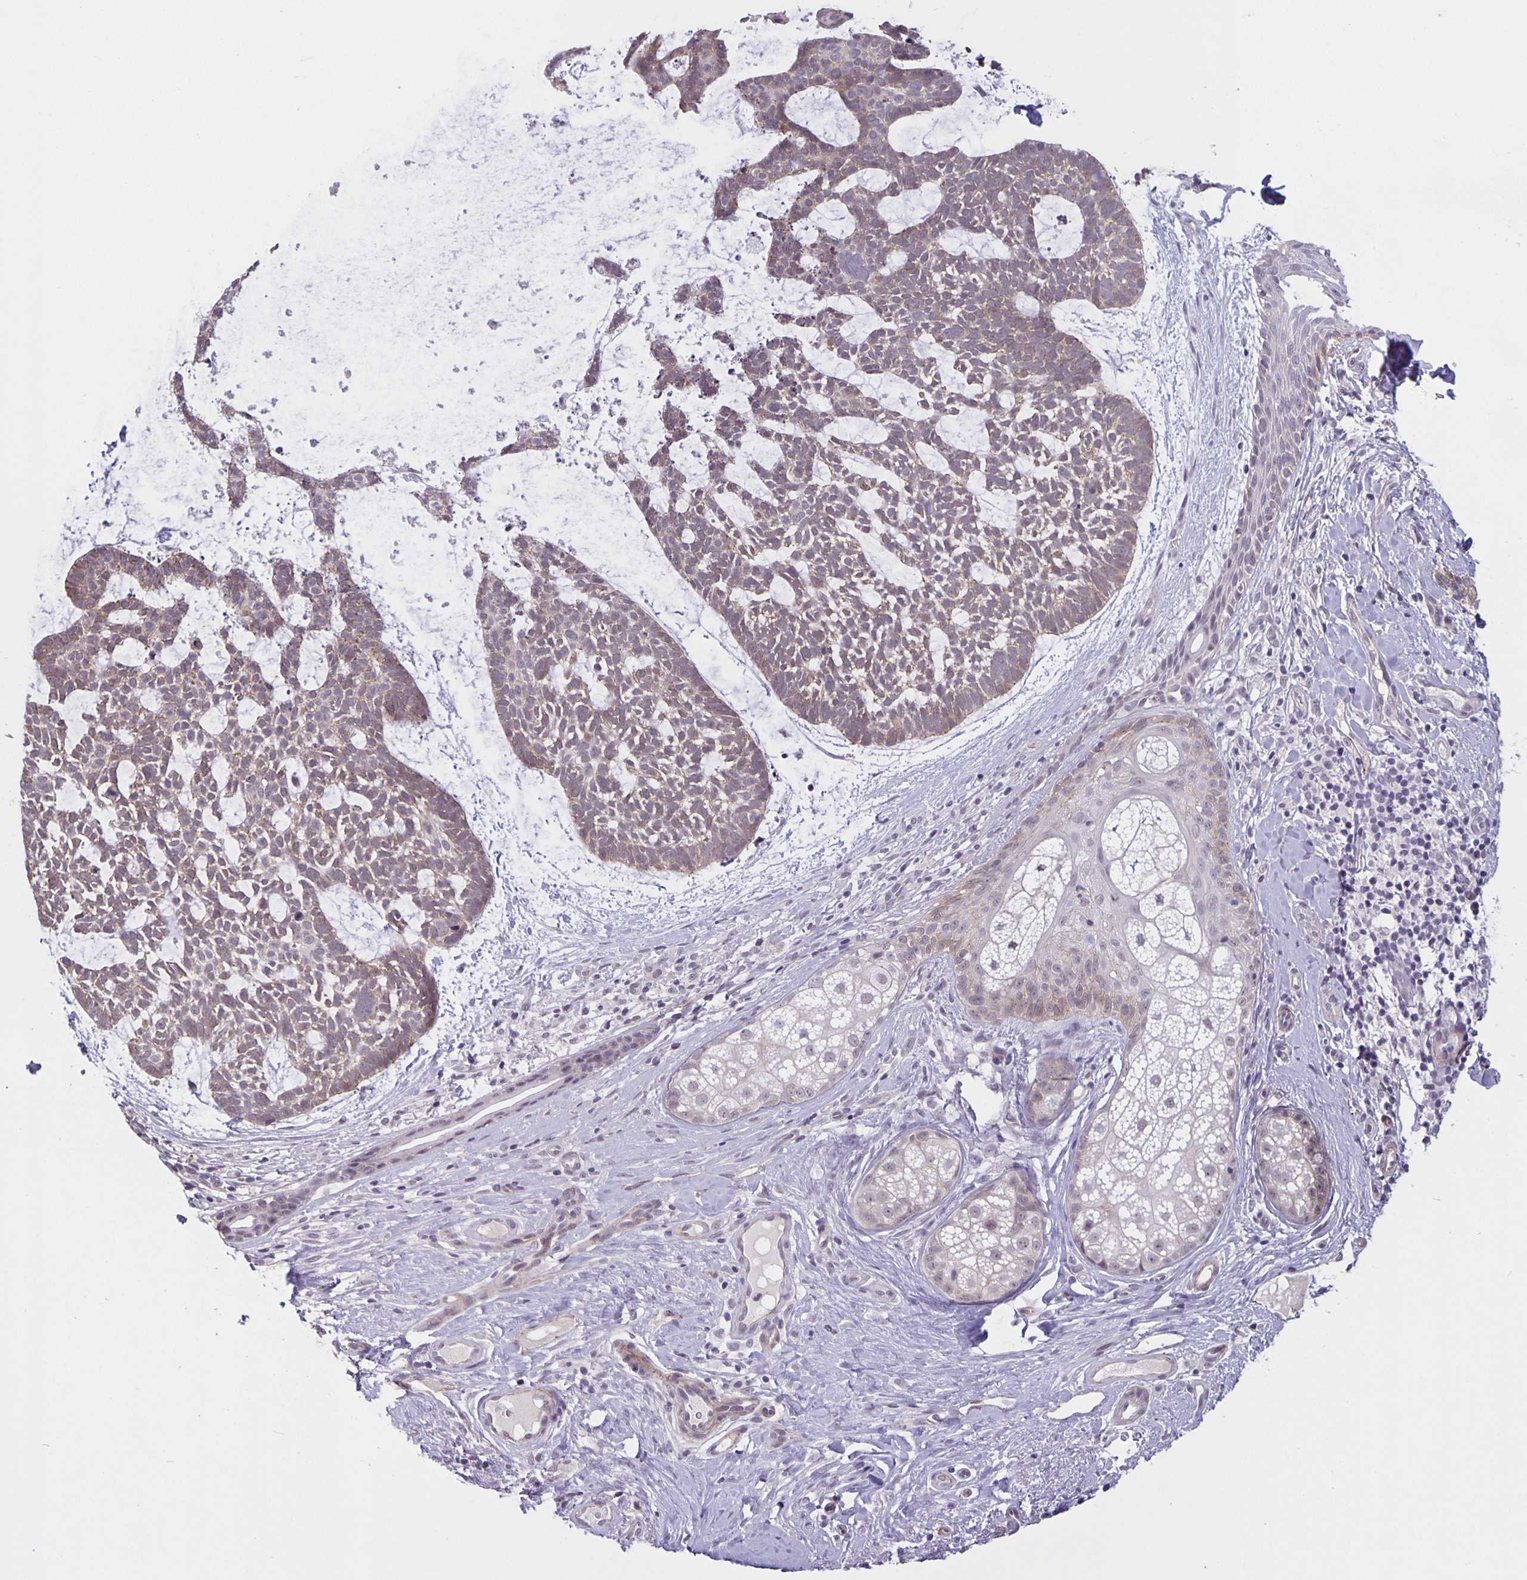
{"staining": {"intensity": "negative", "quantity": "none", "location": "none"}, "tissue": "skin cancer", "cell_type": "Tumor cells", "image_type": "cancer", "snomed": [{"axis": "morphology", "description": "Basal cell carcinoma"}, {"axis": "topography", "description": "Skin"}], "caption": "IHC micrograph of neoplastic tissue: human skin basal cell carcinoma stained with DAB (3,3'-diaminobenzidine) shows no significant protein expression in tumor cells.", "gene": "ARVCF", "patient": {"sex": "male", "age": 64}}